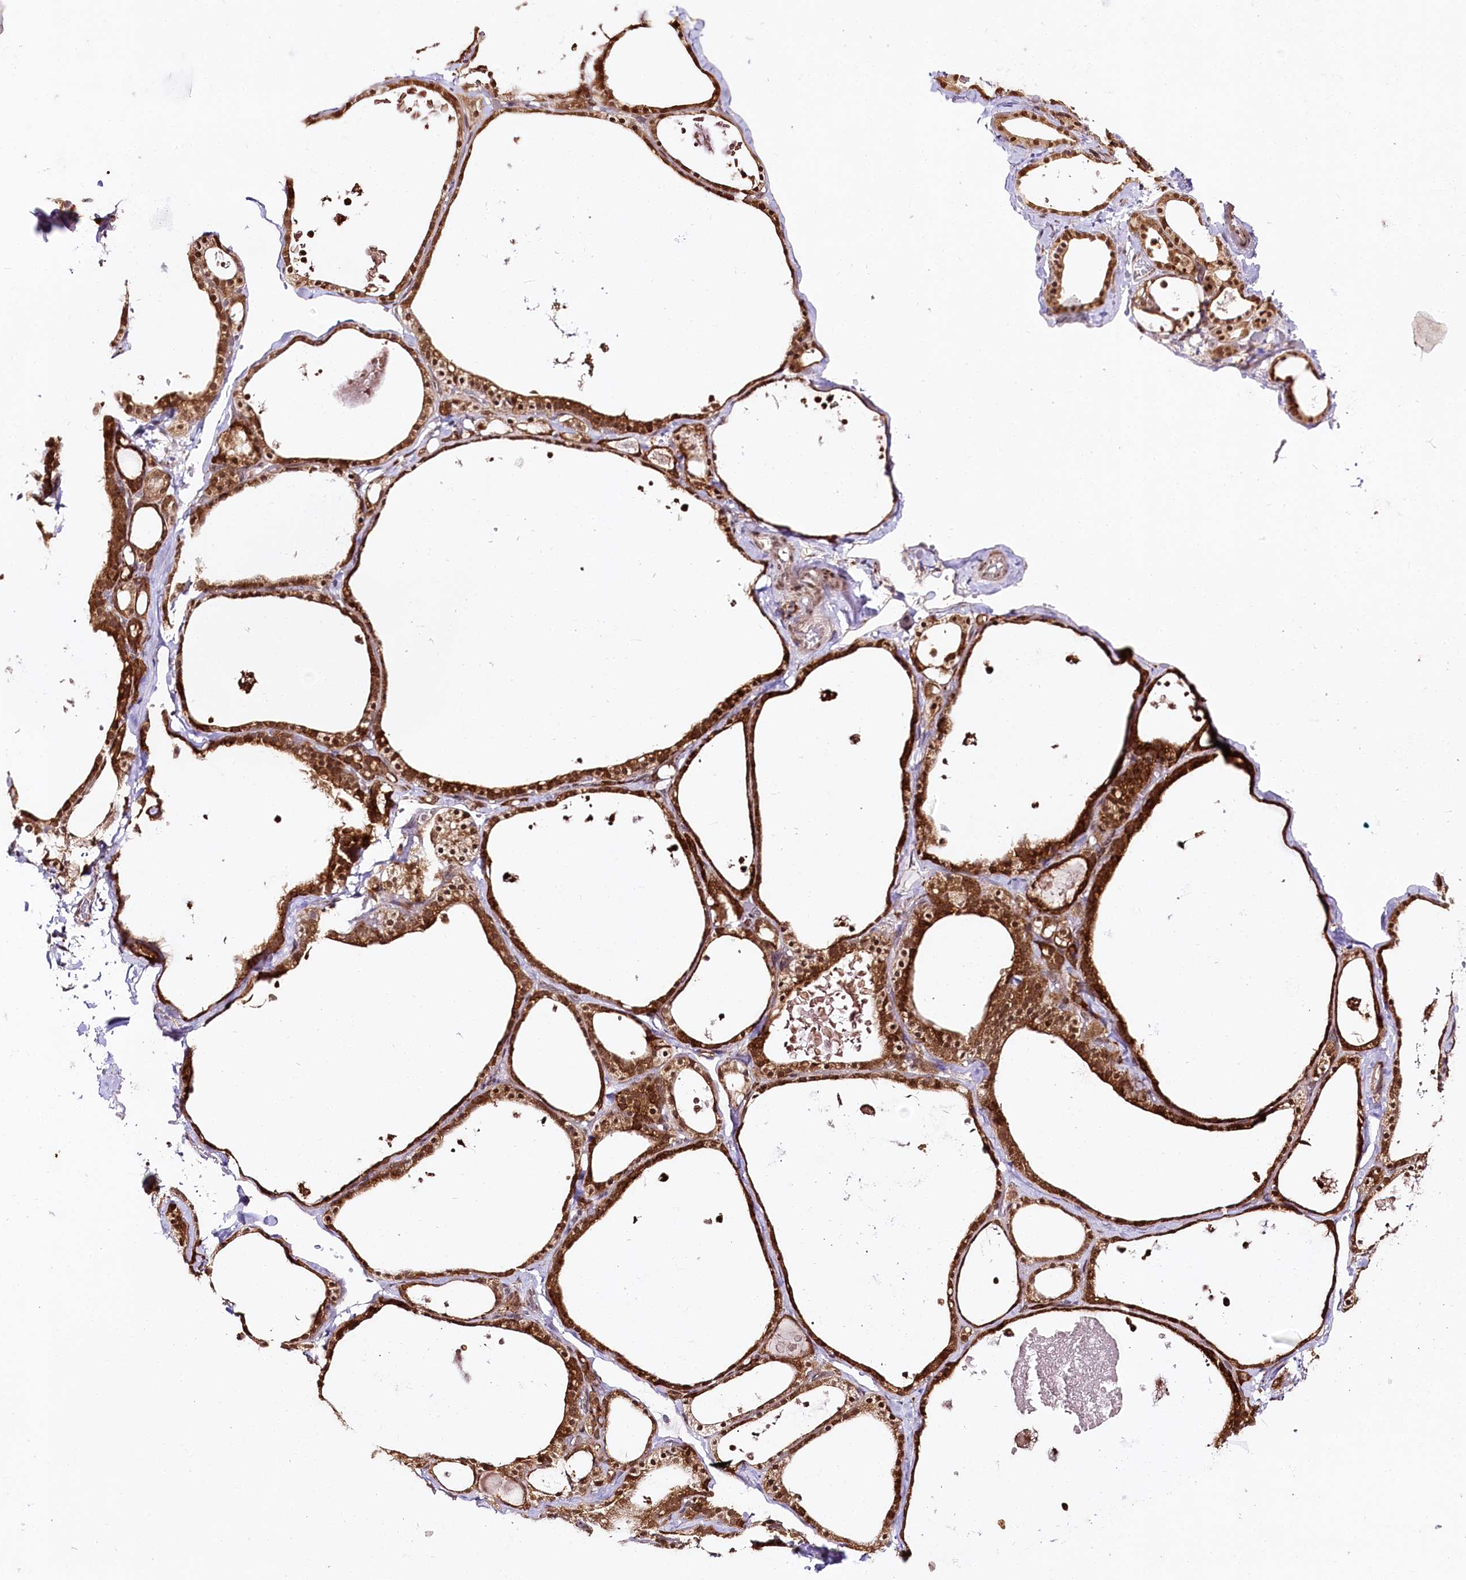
{"staining": {"intensity": "strong", "quantity": ">75%", "location": "cytoplasmic/membranous,nuclear"}, "tissue": "thyroid gland", "cell_type": "Glandular cells", "image_type": "normal", "snomed": [{"axis": "morphology", "description": "Normal tissue, NOS"}, {"axis": "topography", "description": "Thyroid gland"}], "caption": "Protein staining reveals strong cytoplasmic/membranous,nuclear staining in approximately >75% of glandular cells in unremarkable thyroid gland. (Brightfield microscopy of DAB IHC at high magnification).", "gene": "CNPY2", "patient": {"sex": "male", "age": 56}}